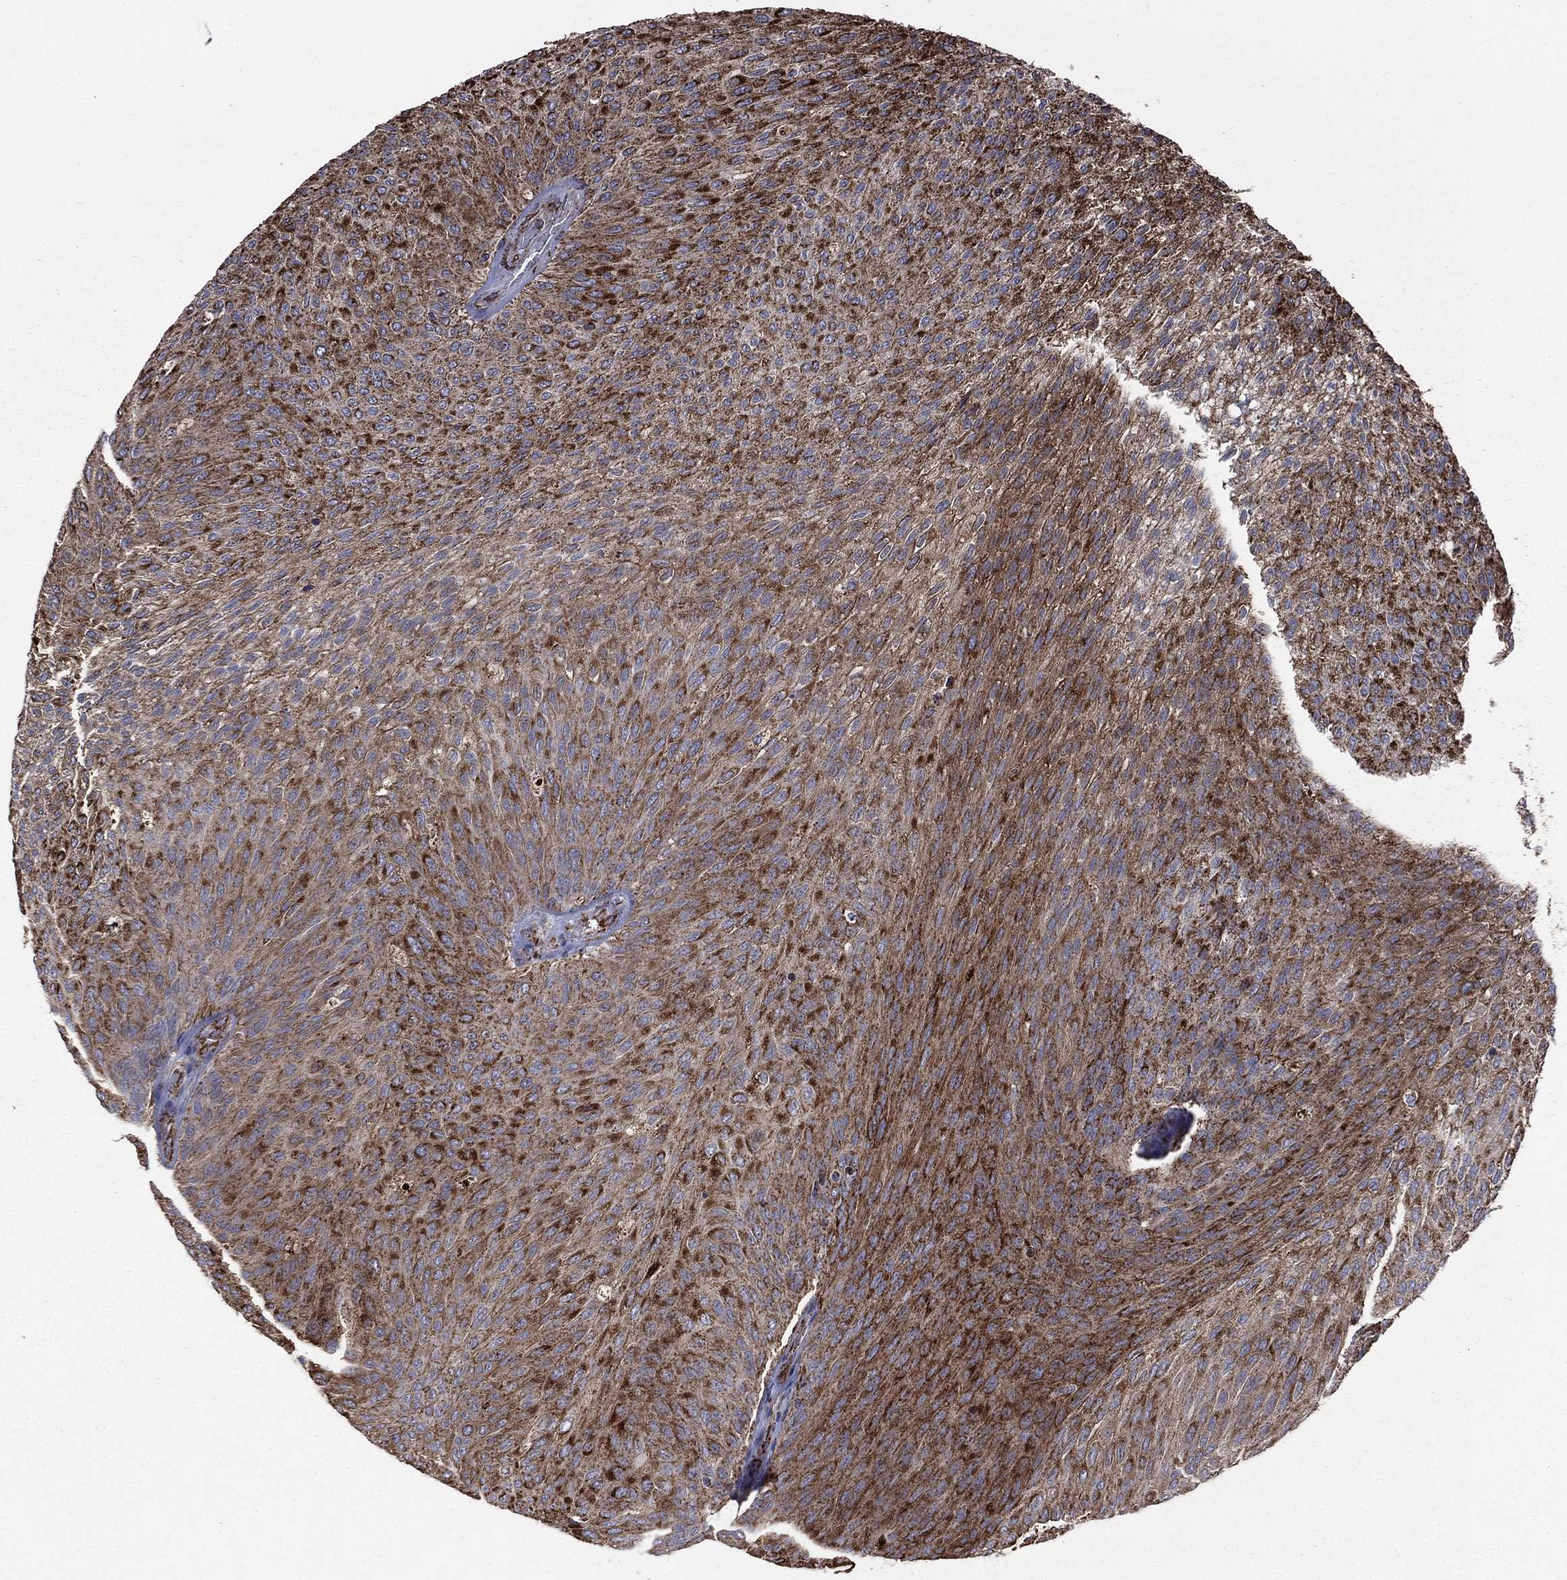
{"staining": {"intensity": "strong", "quantity": ">75%", "location": "cytoplasmic/membranous"}, "tissue": "urothelial cancer", "cell_type": "Tumor cells", "image_type": "cancer", "snomed": [{"axis": "morphology", "description": "Urothelial carcinoma, Low grade"}, {"axis": "topography", "description": "Ureter, NOS"}, {"axis": "topography", "description": "Urinary bladder"}], "caption": "Tumor cells exhibit strong cytoplasmic/membranous expression in approximately >75% of cells in low-grade urothelial carcinoma. (Stains: DAB in brown, nuclei in blue, Microscopy: brightfield microscopy at high magnification).", "gene": "GOT2", "patient": {"sex": "male", "age": 78}}